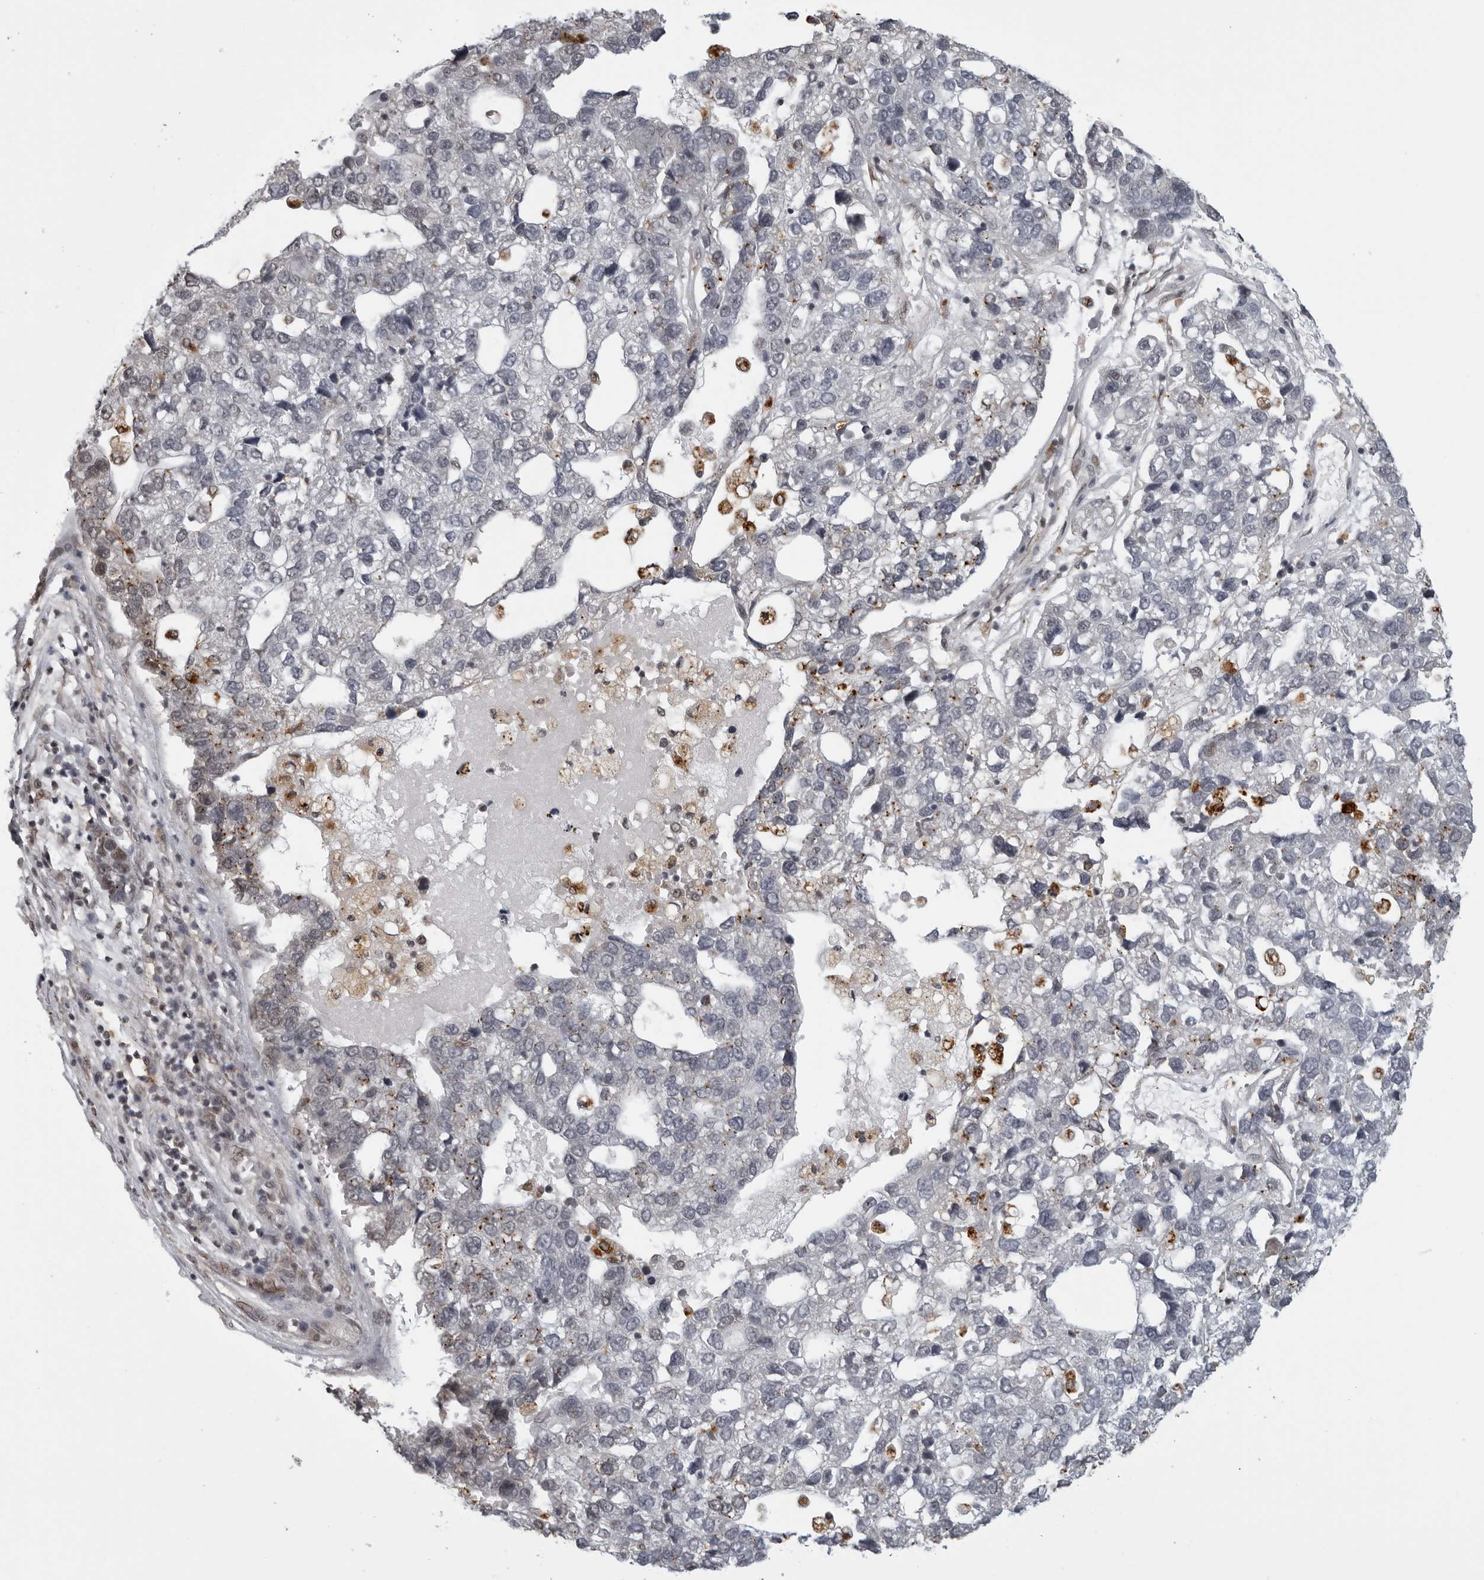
{"staining": {"intensity": "negative", "quantity": "none", "location": "none"}, "tissue": "pancreatic cancer", "cell_type": "Tumor cells", "image_type": "cancer", "snomed": [{"axis": "morphology", "description": "Adenocarcinoma, NOS"}, {"axis": "topography", "description": "Pancreas"}], "caption": "A high-resolution micrograph shows immunohistochemistry (IHC) staining of adenocarcinoma (pancreatic), which demonstrates no significant positivity in tumor cells.", "gene": "MAF", "patient": {"sex": "female", "age": 61}}